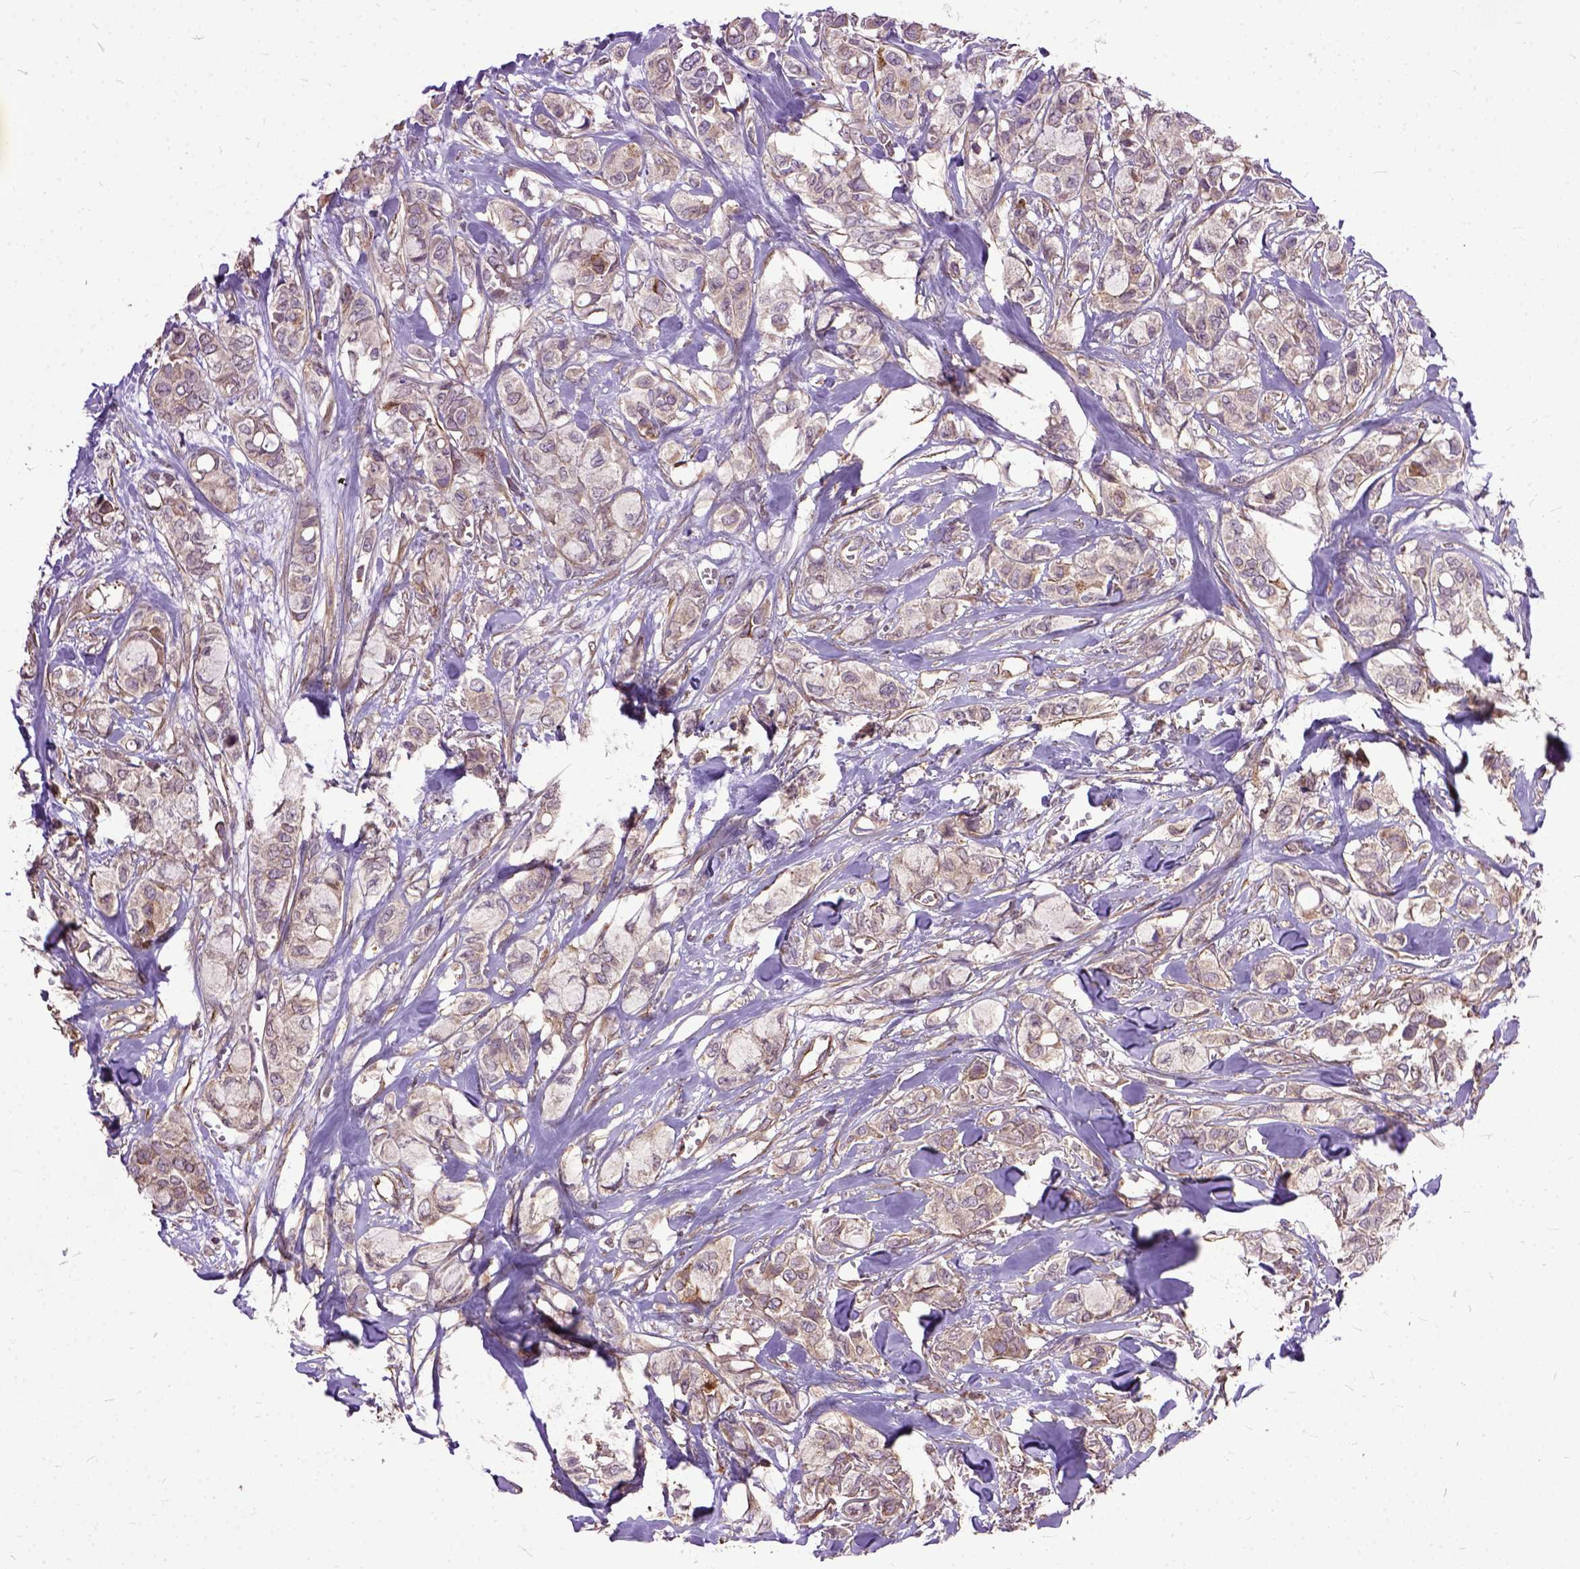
{"staining": {"intensity": "weak", "quantity": ">75%", "location": "cytoplasmic/membranous"}, "tissue": "breast cancer", "cell_type": "Tumor cells", "image_type": "cancer", "snomed": [{"axis": "morphology", "description": "Duct carcinoma"}, {"axis": "topography", "description": "Breast"}], "caption": "Immunohistochemistry (IHC) image of human breast cancer stained for a protein (brown), which displays low levels of weak cytoplasmic/membranous expression in approximately >75% of tumor cells.", "gene": "AREG", "patient": {"sex": "female", "age": 85}}